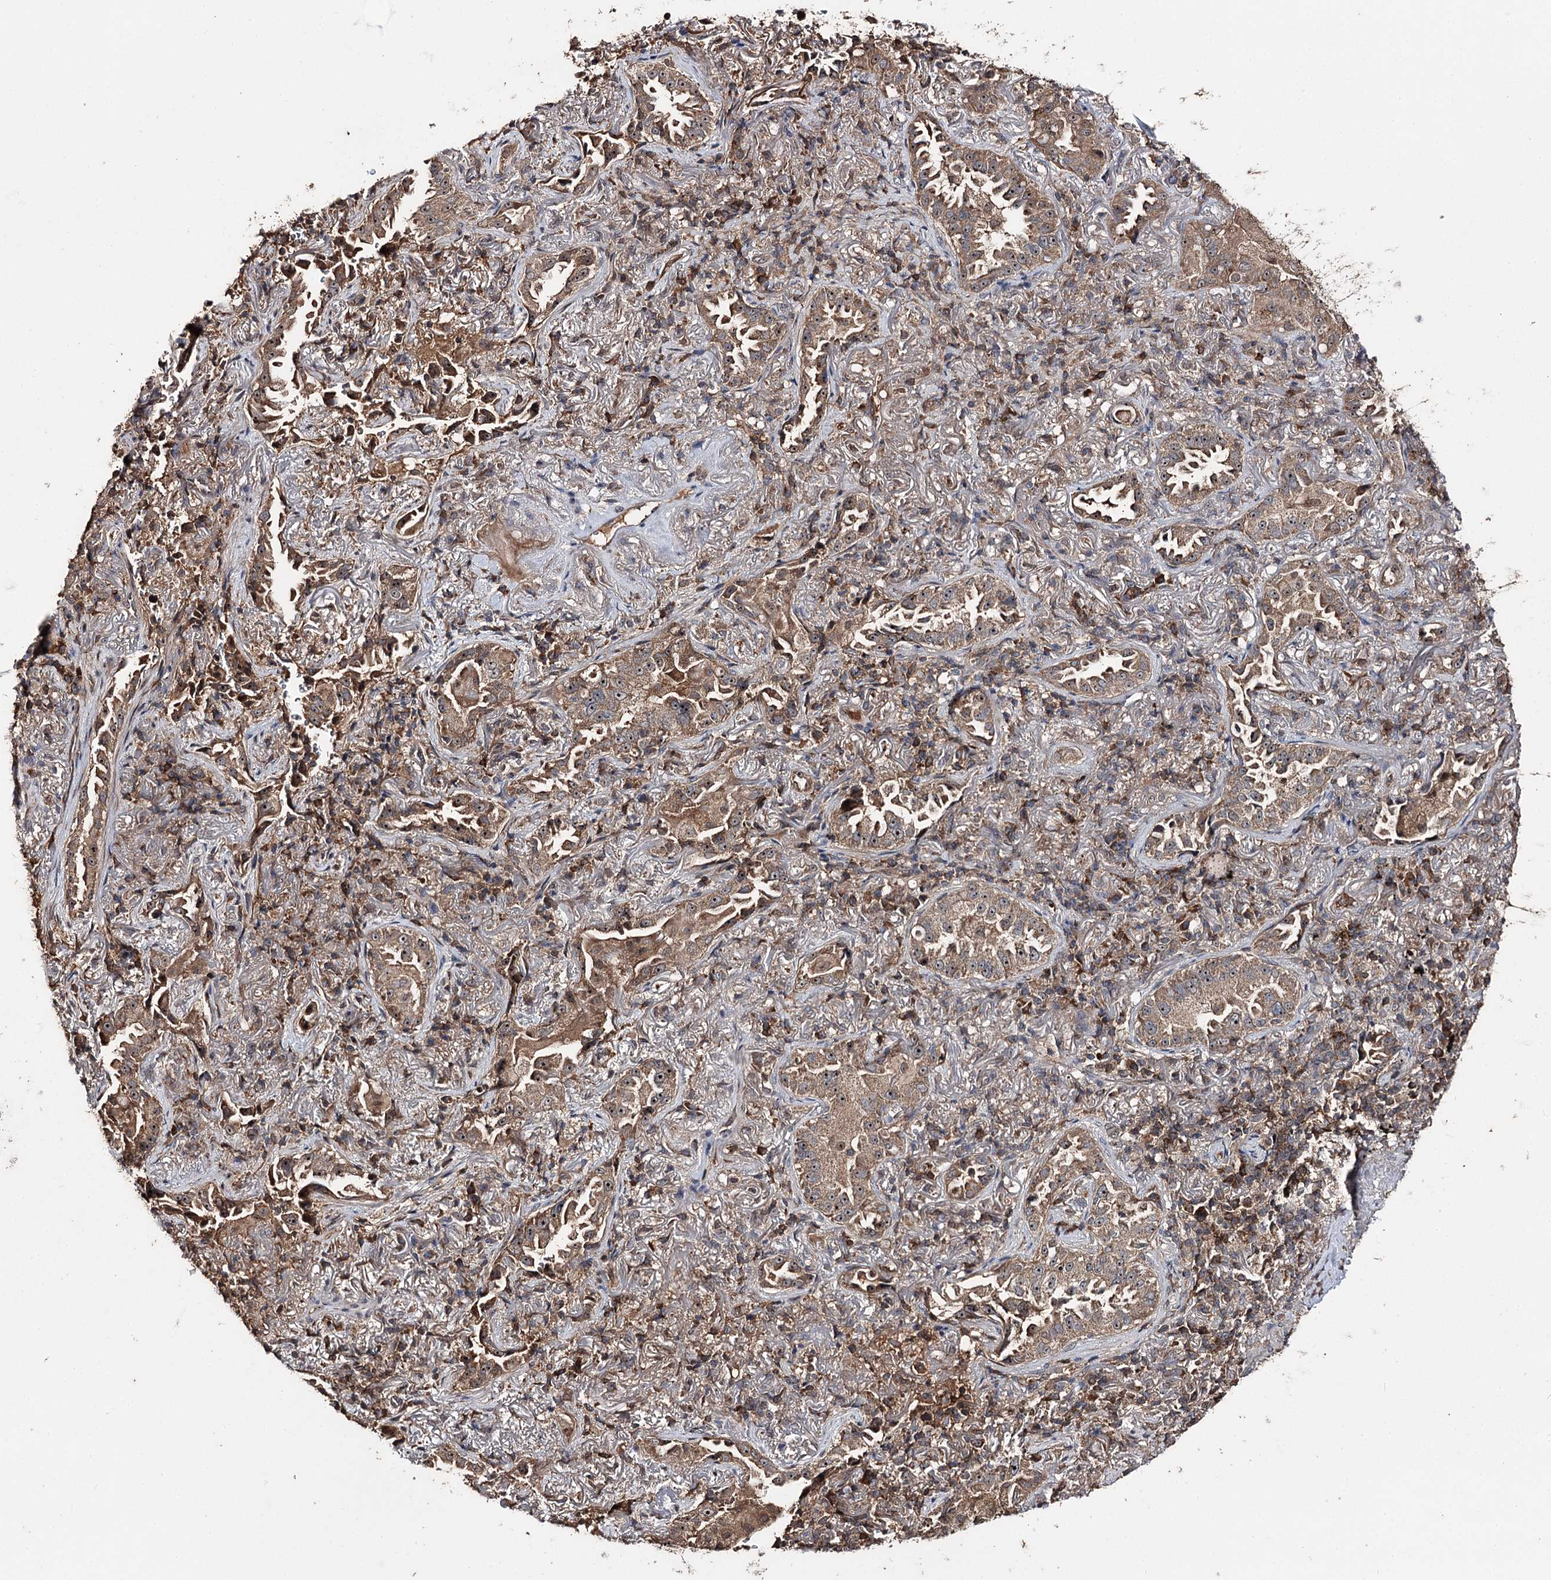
{"staining": {"intensity": "moderate", "quantity": ">75%", "location": "cytoplasmic/membranous,nuclear"}, "tissue": "lung cancer", "cell_type": "Tumor cells", "image_type": "cancer", "snomed": [{"axis": "morphology", "description": "Adenocarcinoma, NOS"}, {"axis": "topography", "description": "Lung"}], "caption": "Protein staining of lung cancer (adenocarcinoma) tissue displays moderate cytoplasmic/membranous and nuclear positivity in approximately >75% of tumor cells.", "gene": "FAM53B", "patient": {"sex": "female", "age": 69}}